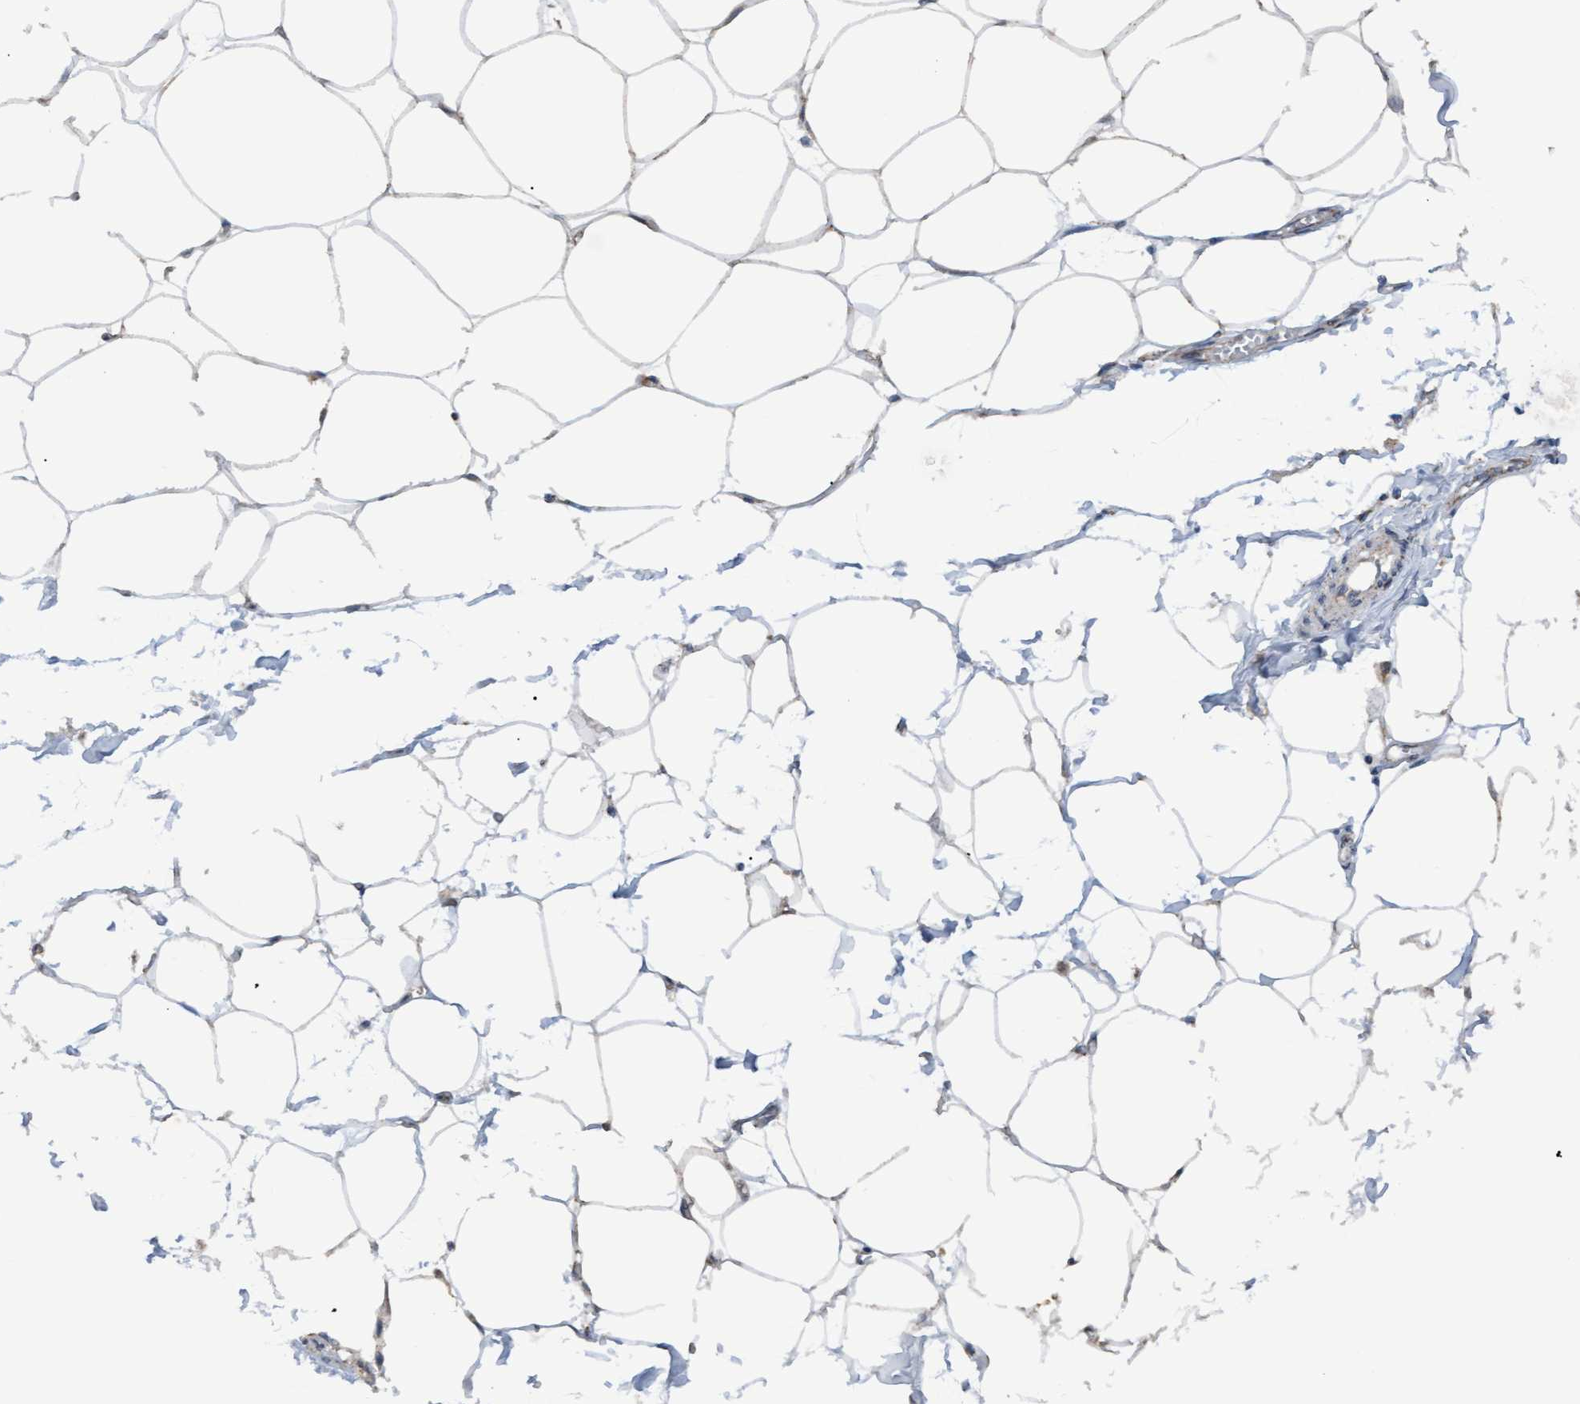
{"staining": {"intensity": "moderate", "quantity": "25%-75%", "location": "cytoplasmic/membranous"}, "tissue": "adipose tissue", "cell_type": "Adipocytes", "image_type": "normal", "snomed": [{"axis": "morphology", "description": "Normal tissue, NOS"}, {"axis": "morphology", "description": "Adenocarcinoma, NOS"}, {"axis": "topography", "description": "Colon"}, {"axis": "topography", "description": "Peripheral nerve tissue"}], "caption": "Normal adipose tissue shows moderate cytoplasmic/membranous positivity in approximately 25%-75% of adipocytes, visualized by immunohistochemistry.", "gene": "MGLL", "patient": {"sex": "male", "age": 14}}